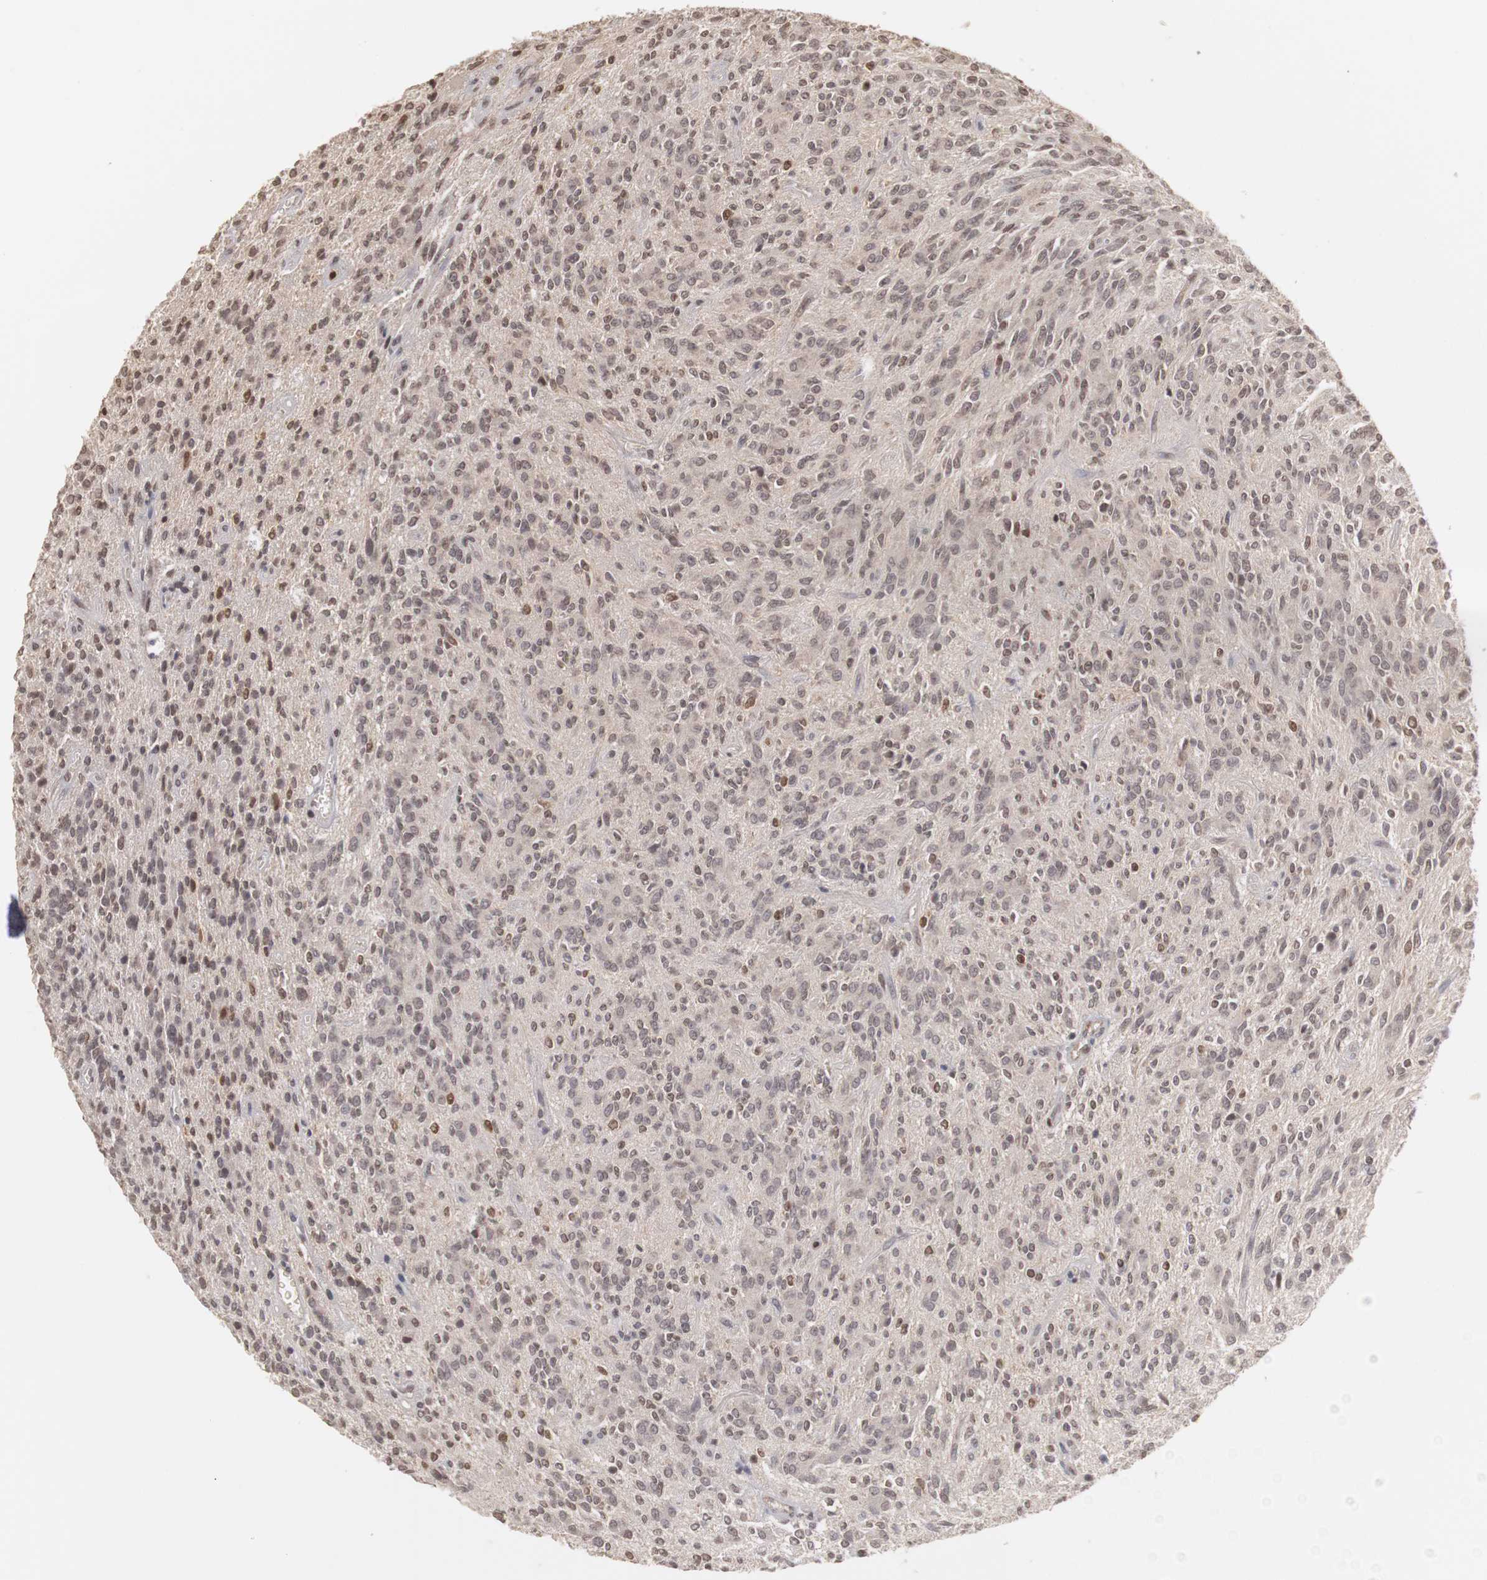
{"staining": {"intensity": "weak", "quantity": "25%-75%", "location": "nuclear"}, "tissue": "glioma", "cell_type": "Tumor cells", "image_type": "cancer", "snomed": [{"axis": "morphology", "description": "Glioma, malignant, Low grade"}, {"axis": "topography", "description": "Brain"}], "caption": "A micrograph of human malignant glioma (low-grade) stained for a protein displays weak nuclear brown staining in tumor cells. (brown staining indicates protein expression, while blue staining denotes nuclei).", "gene": "PLEKHA1", "patient": {"sex": "female", "age": 15}}